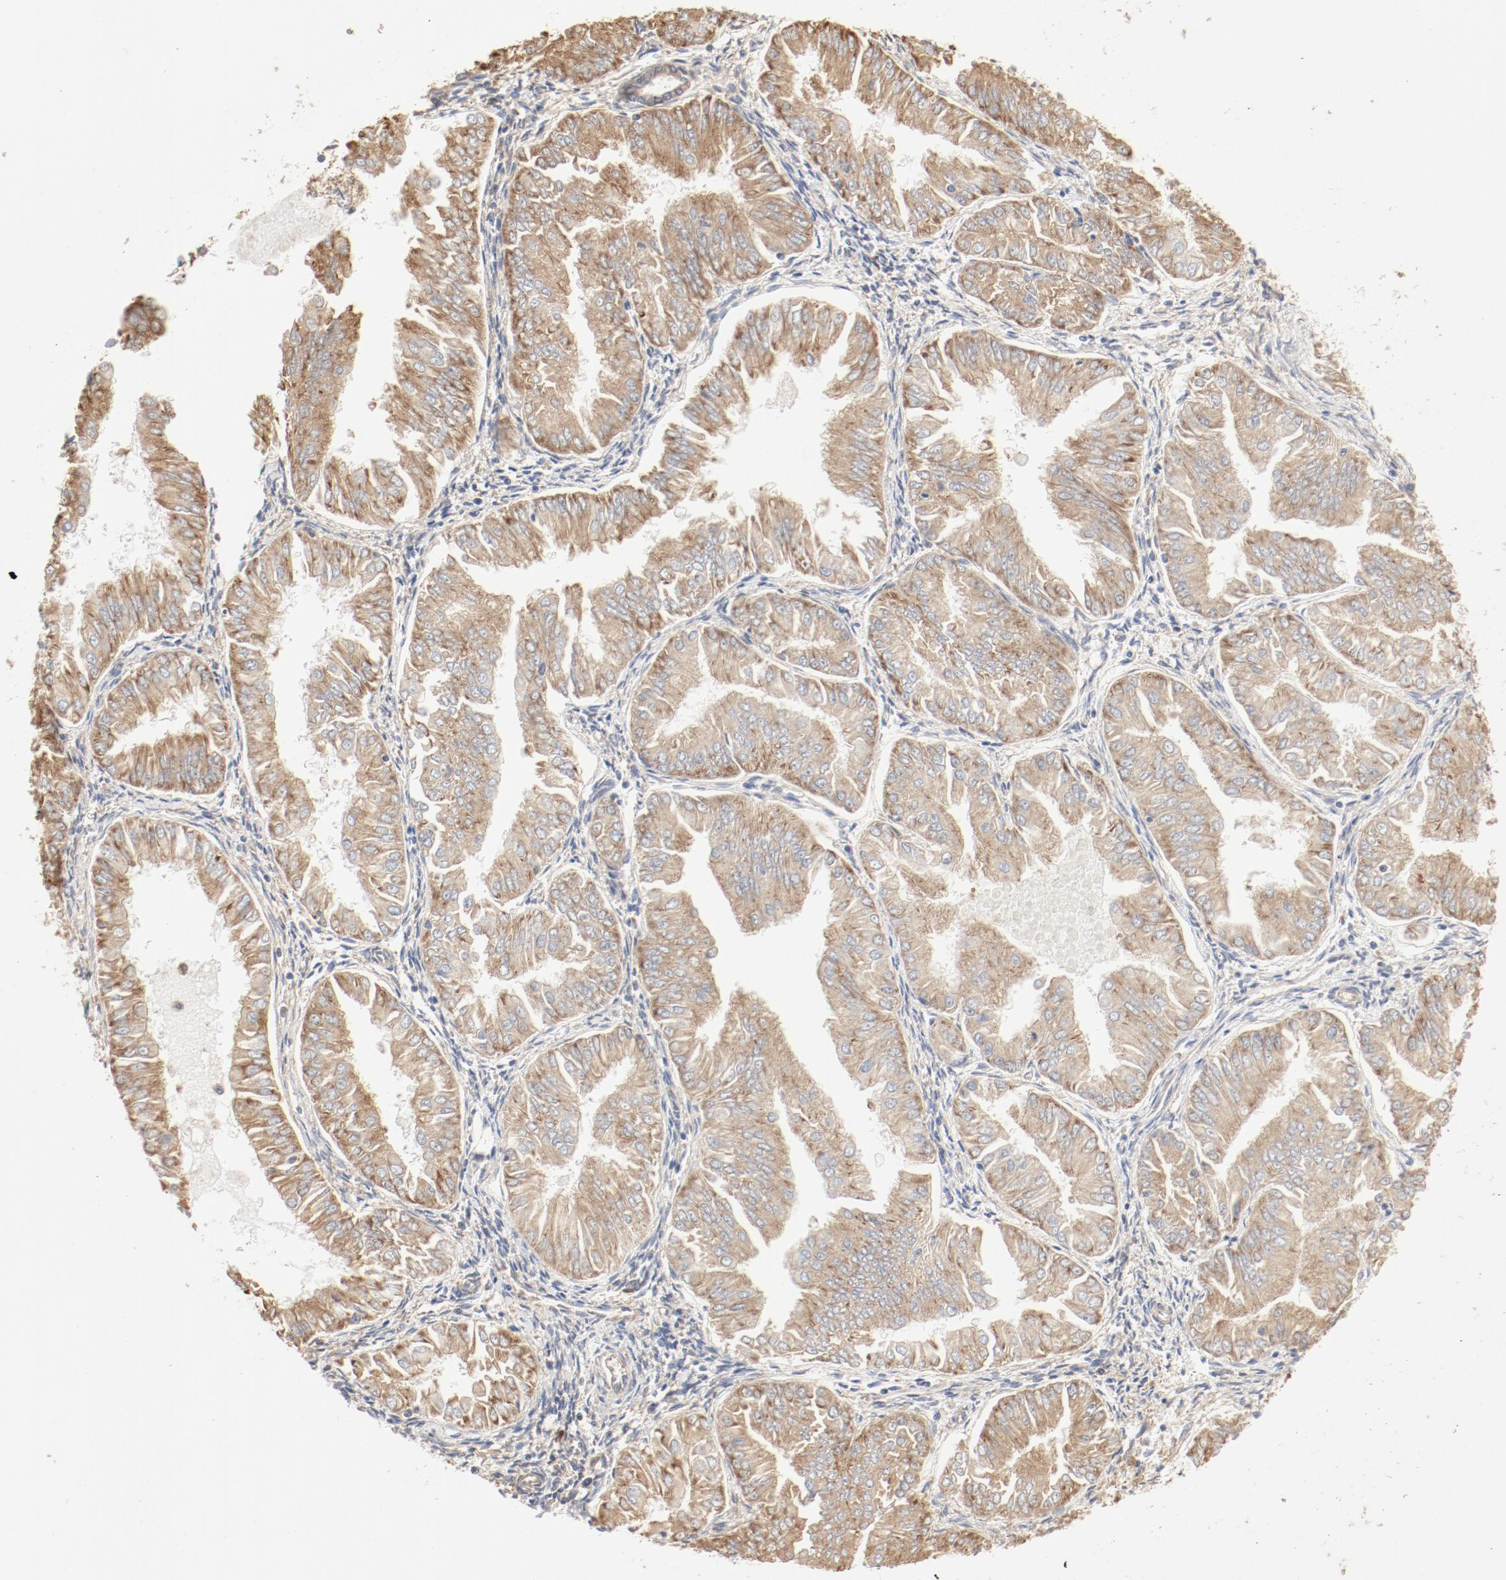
{"staining": {"intensity": "moderate", "quantity": ">75%", "location": "cytoplasmic/membranous"}, "tissue": "endometrial cancer", "cell_type": "Tumor cells", "image_type": "cancer", "snomed": [{"axis": "morphology", "description": "Adenocarcinoma, NOS"}, {"axis": "topography", "description": "Endometrium"}], "caption": "Immunohistochemistry image of neoplastic tissue: human endometrial cancer (adenocarcinoma) stained using immunohistochemistry shows medium levels of moderate protein expression localized specifically in the cytoplasmic/membranous of tumor cells, appearing as a cytoplasmic/membranous brown color.", "gene": "RPS6", "patient": {"sex": "female", "age": 53}}